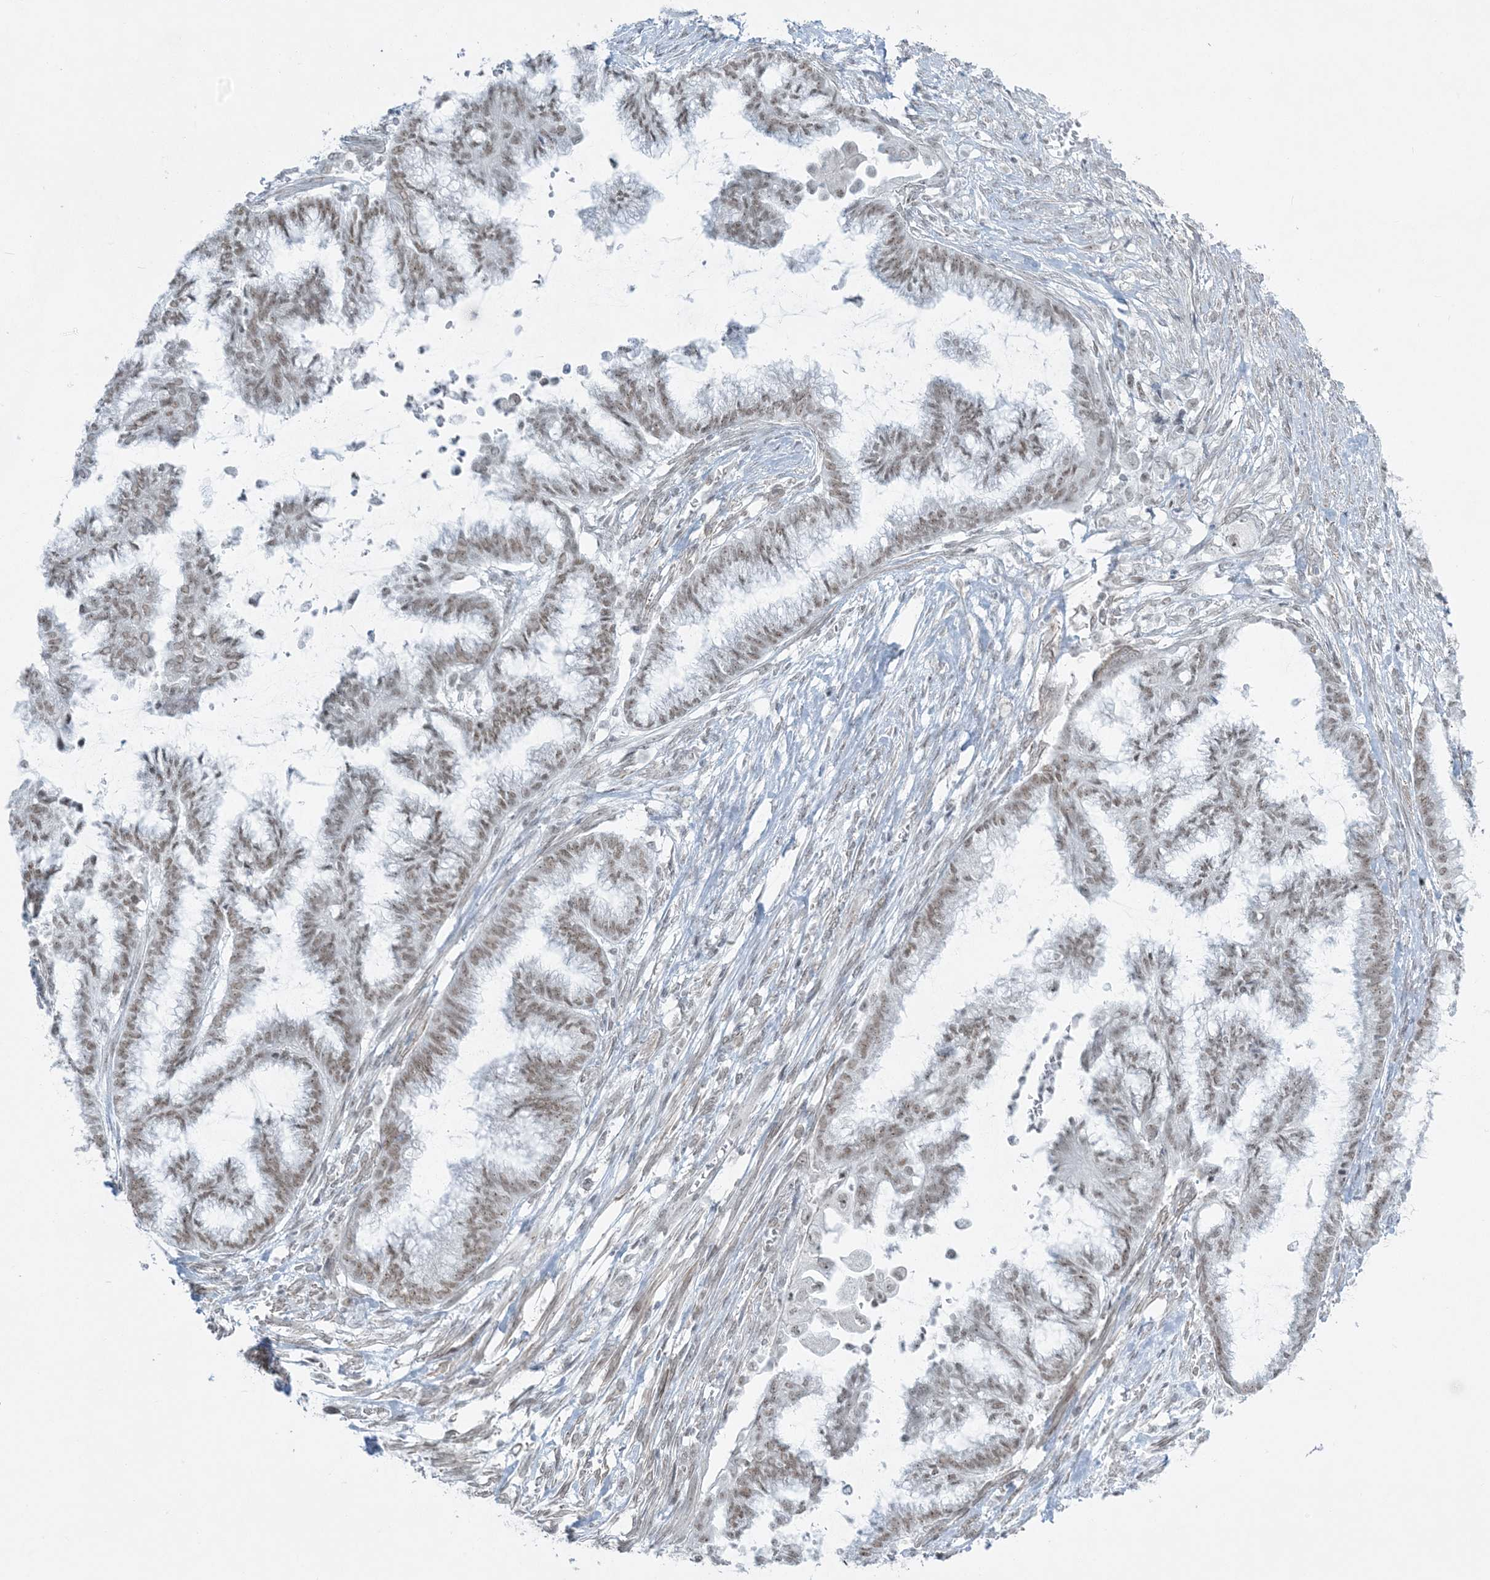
{"staining": {"intensity": "weak", "quantity": ">75%", "location": "nuclear"}, "tissue": "endometrial cancer", "cell_type": "Tumor cells", "image_type": "cancer", "snomed": [{"axis": "morphology", "description": "Adenocarcinoma, NOS"}, {"axis": "topography", "description": "Endometrium"}], "caption": "A high-resolution micrograph shows immunohistochemistry (IHC) staining of adenocarcinoma (endometrial), which reveals weak nuclear expression in about >75% of tumor cells.", "gene": "ZNF787", "patient": {"sex": "female", "age": 86}}